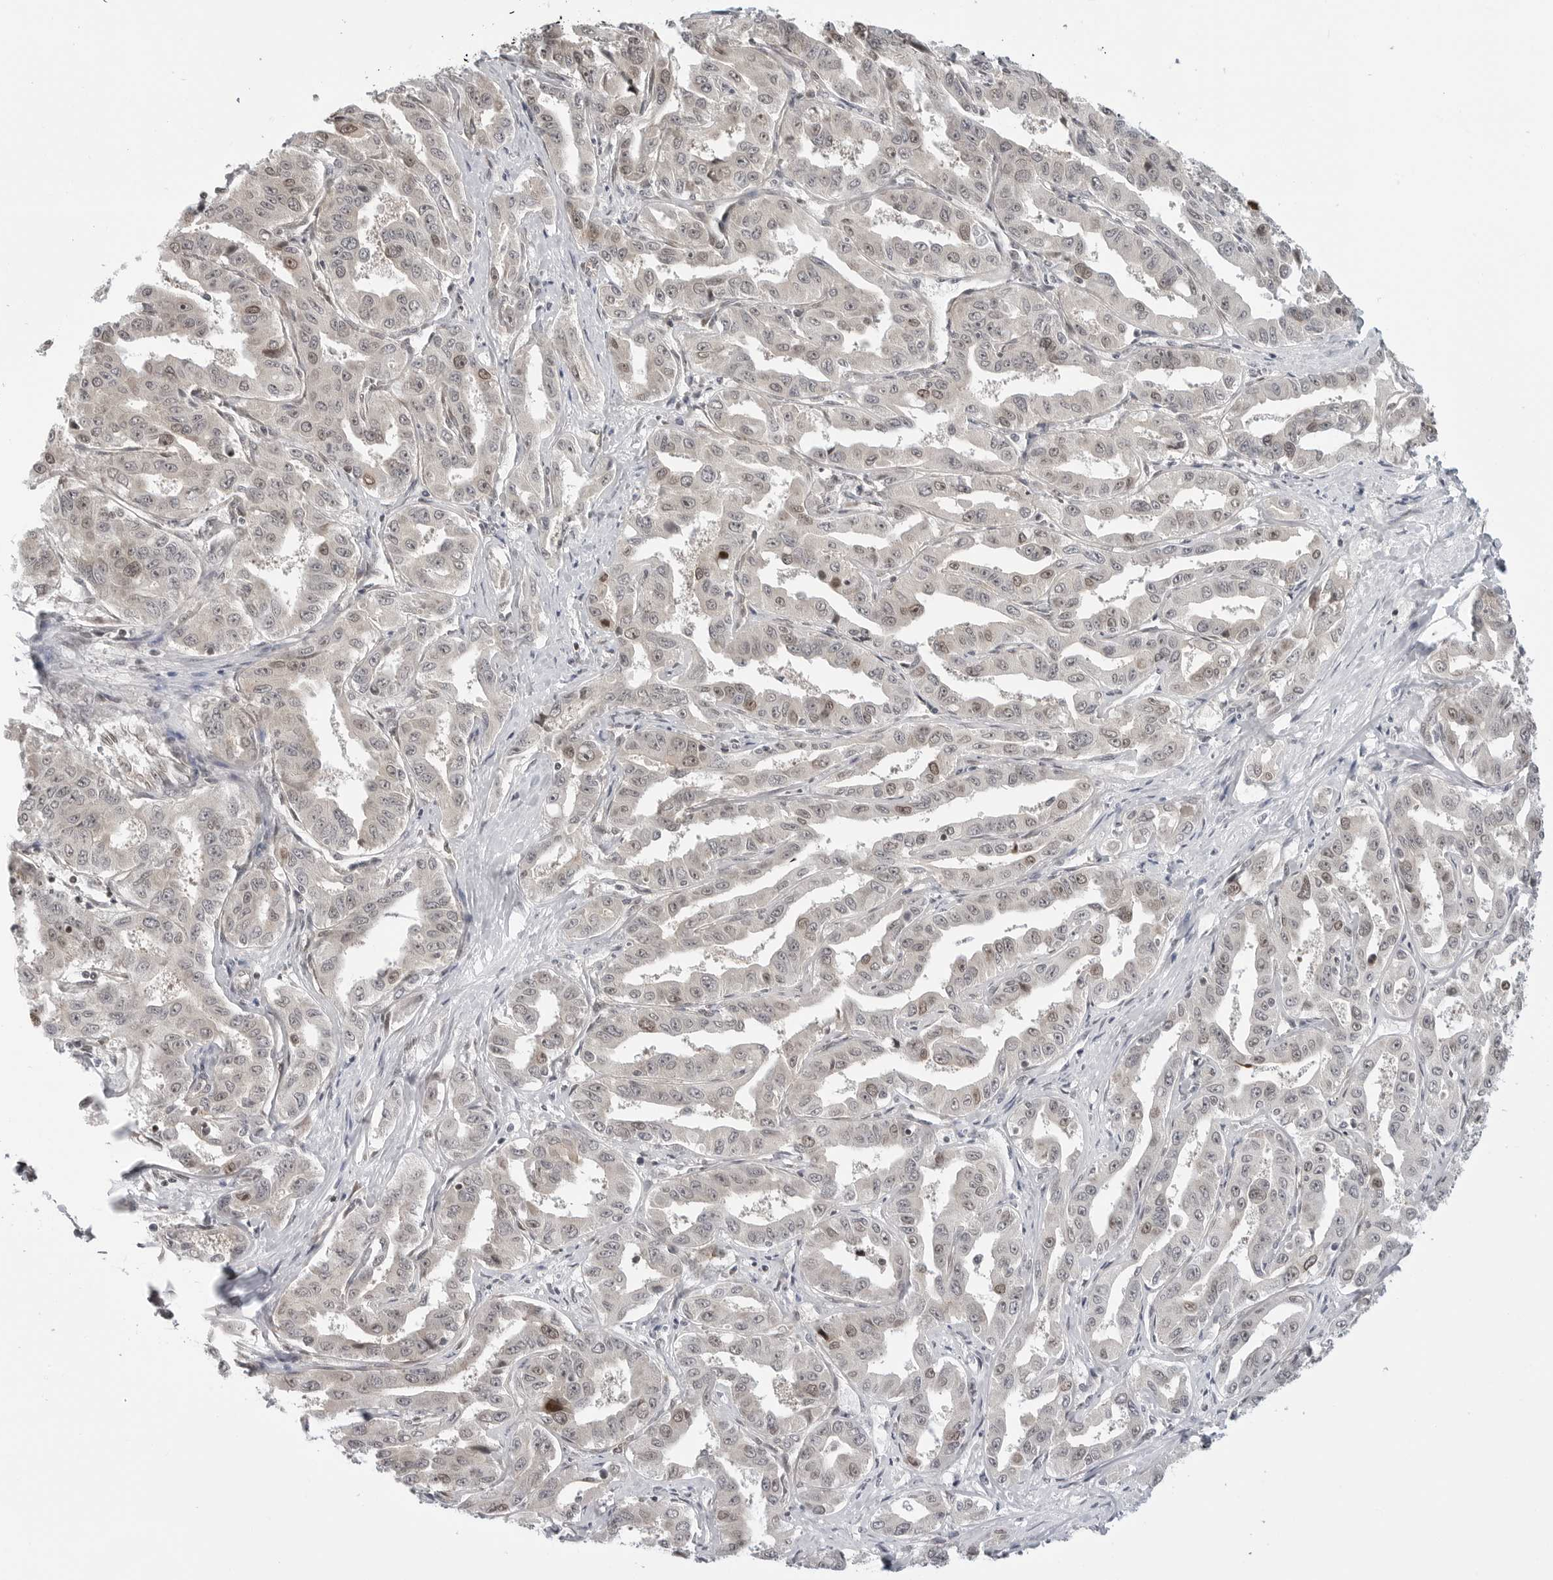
{"staining": {"intensity": "weak", "quantity": "25%-75%", "location": "nuclear"}, "tissue": "liver cancer", "cell_type": "Tumor cells", "image_type": "cancer", "snomed": [{"axis": "morphology", "description": "Cholangiocarcinoma"}, {"axis": "topography", "description": "Liver"}], "caption": "Immunohistochemistry (IHC) micrograph of liver cholangiocarcinoma stained for a protein (brown), which shows low levels of weak nuclear staining in approximately 25%-75% of tumor cells.", "gene": "C8orf33", "patient": {"sex": "male", "age": 59}}